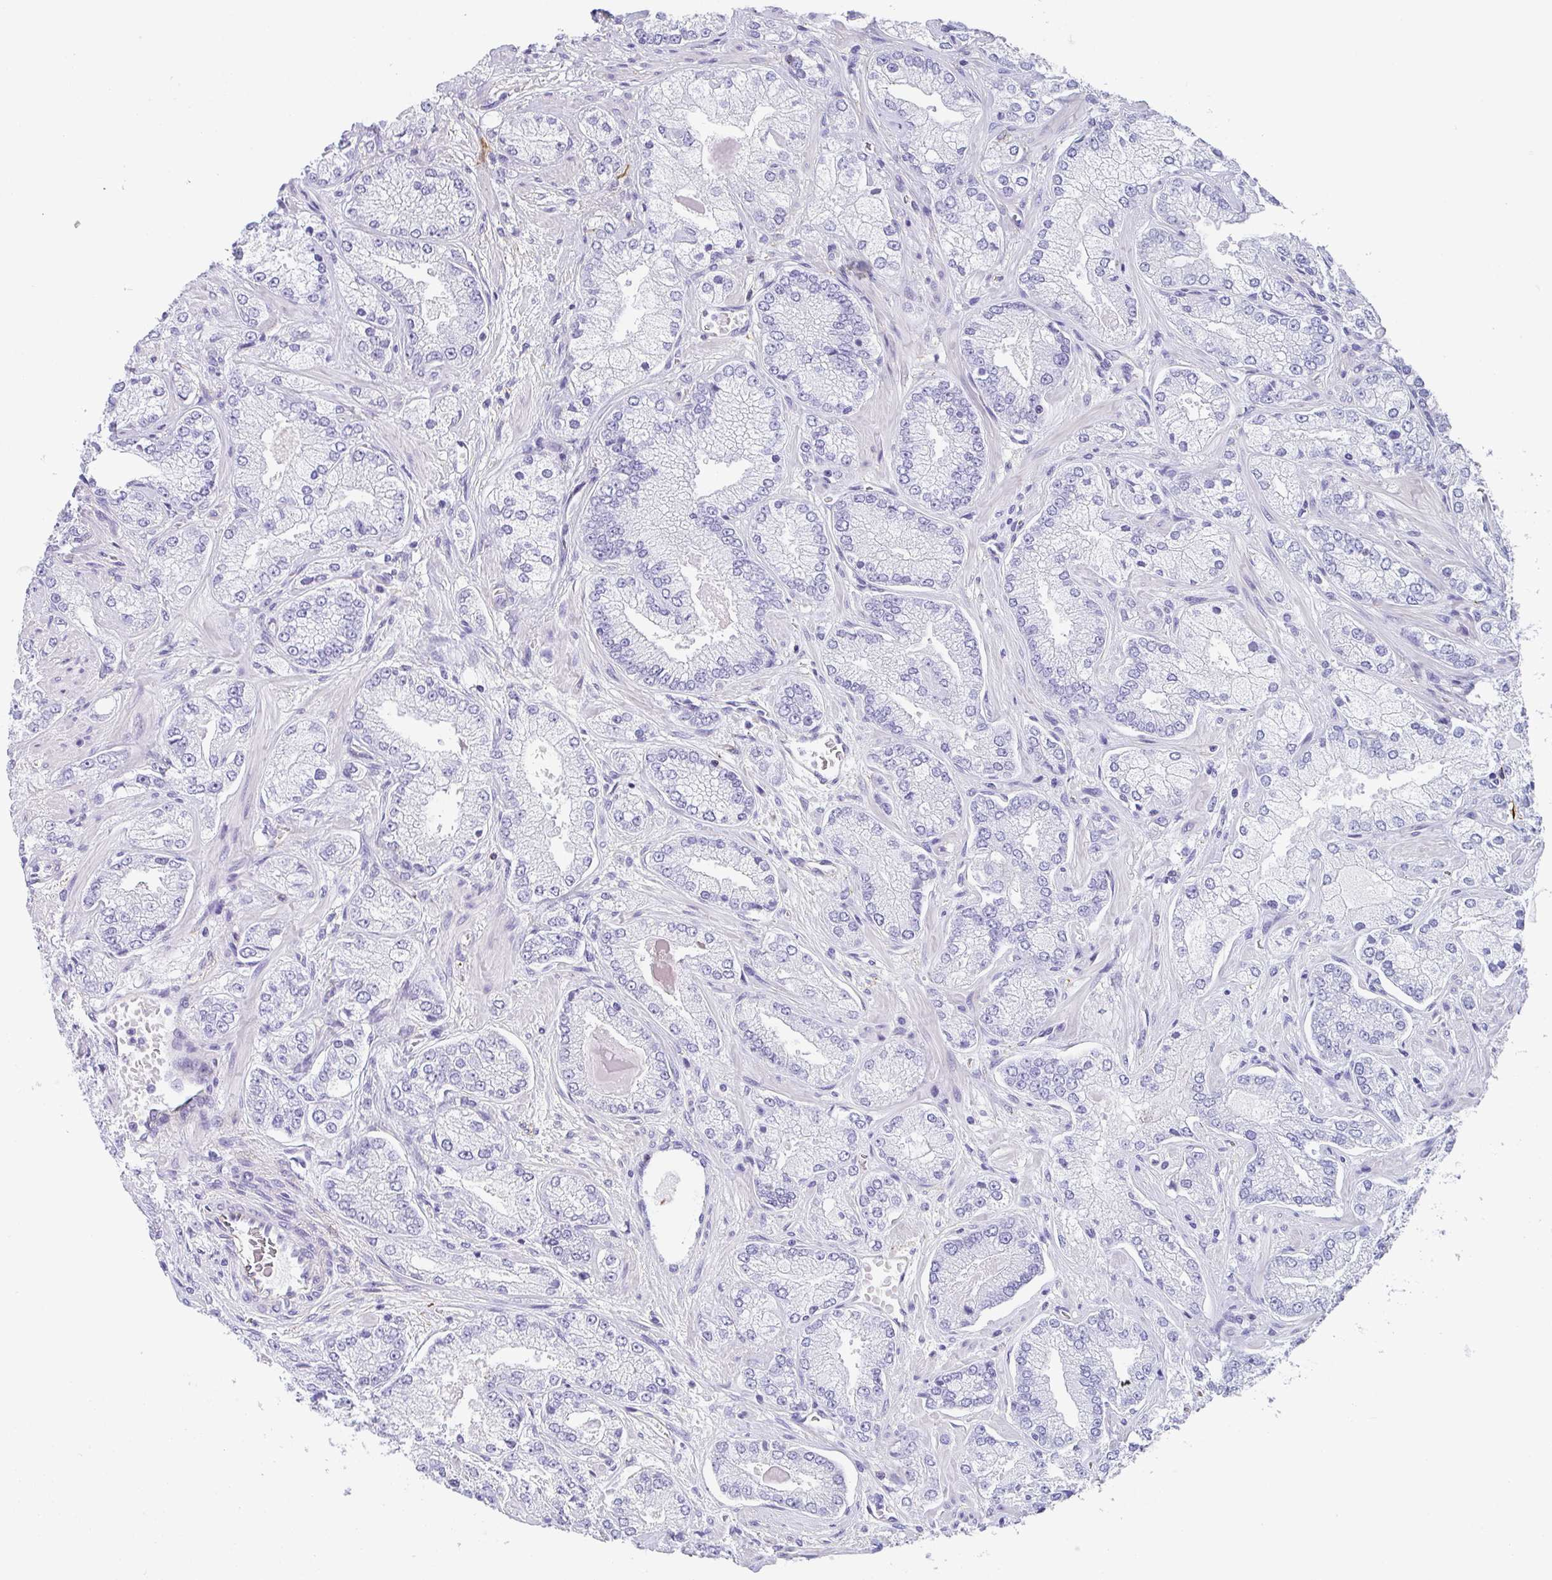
{"staining": {"intensity": "negative", "quantity": "none", "location": "none"}, "tissue": "prostate cancer", "cell_type": "Tumor cells", "image_type": "cancer", "snomed": [{"axis": "morphology", "description": "Normal tissue, NOS"}, {"axis": "morphology", "description": "Adenocarcinoma, High grade"}, {"axis": "topography", "description": "Prostate"}, {"axis": "topography", "description": "Peripheral nerve tissue"}], "caption": "Prostate cancer (adenocarcinoma (high-grade)) was stained to show a protein in brown. There is no significant positivity in tumor cells. (Stains: DAB immunohistochemistry with hematoxylin counter stain, Microscopy: brightfield microscopy at high magnification).", "gene": "DBN1", "patient": {"sex": "male", "age": 68}}